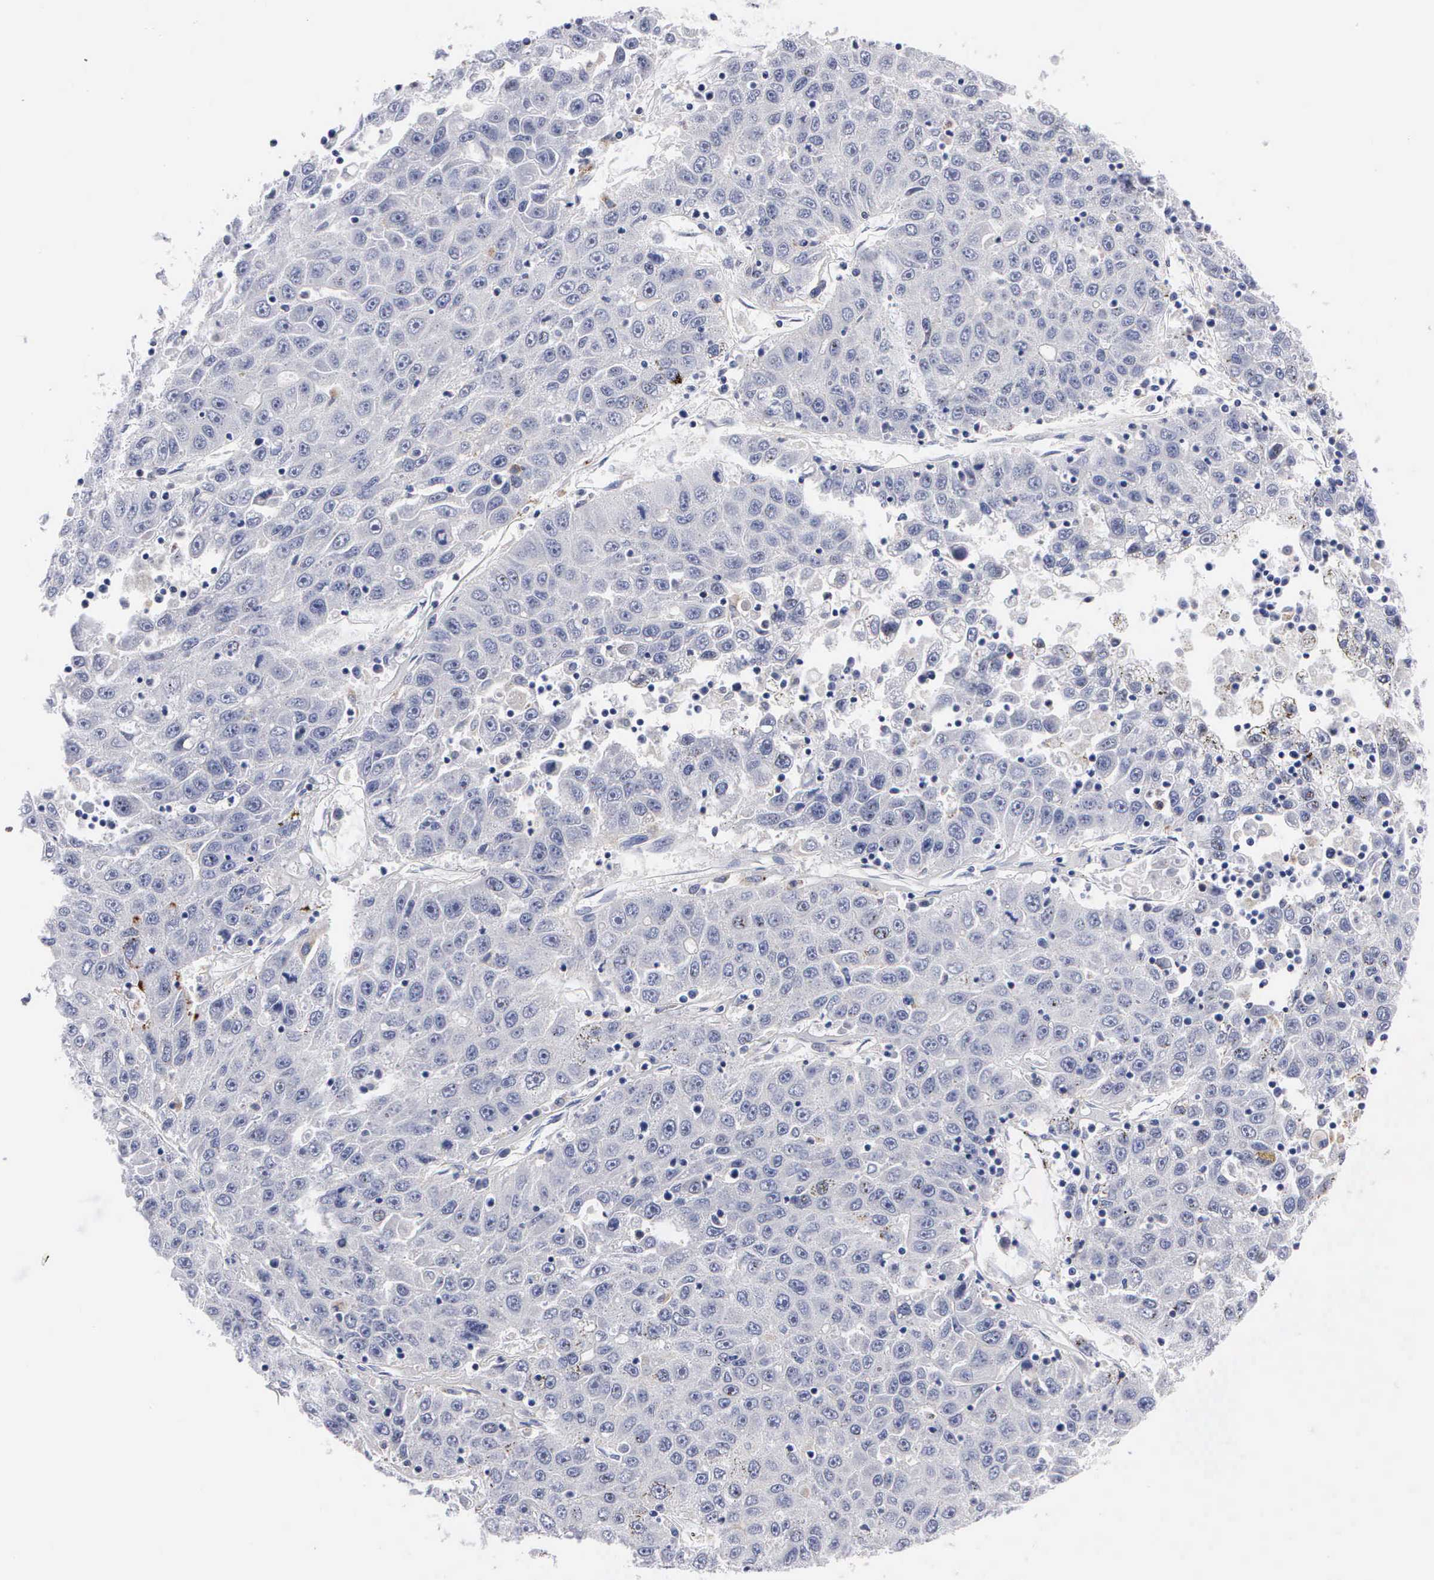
{"staining": {"intensity": "moderate", "quantity": "<25%", "location": "cytoplasmic/membranous"}, "tissue": "liver cancer", "cell_type": "Tumor cells", "image_type": "cancer", "snomed": [{"axis": "morphology", "description": "Carcinoma, Hepatocellular, NOS"}, {"axis": "topography", "description": "Liver"}], "caption": "High-power microscopy captured an IHC photomicrograph of liver cancer (hepatocellular carcinoma), revealing moderate cytoplasmic/membranous staining in about <25% of tumor cells.", "gene": "CTSH", "patient": {"sex": "male", "age": 49}}